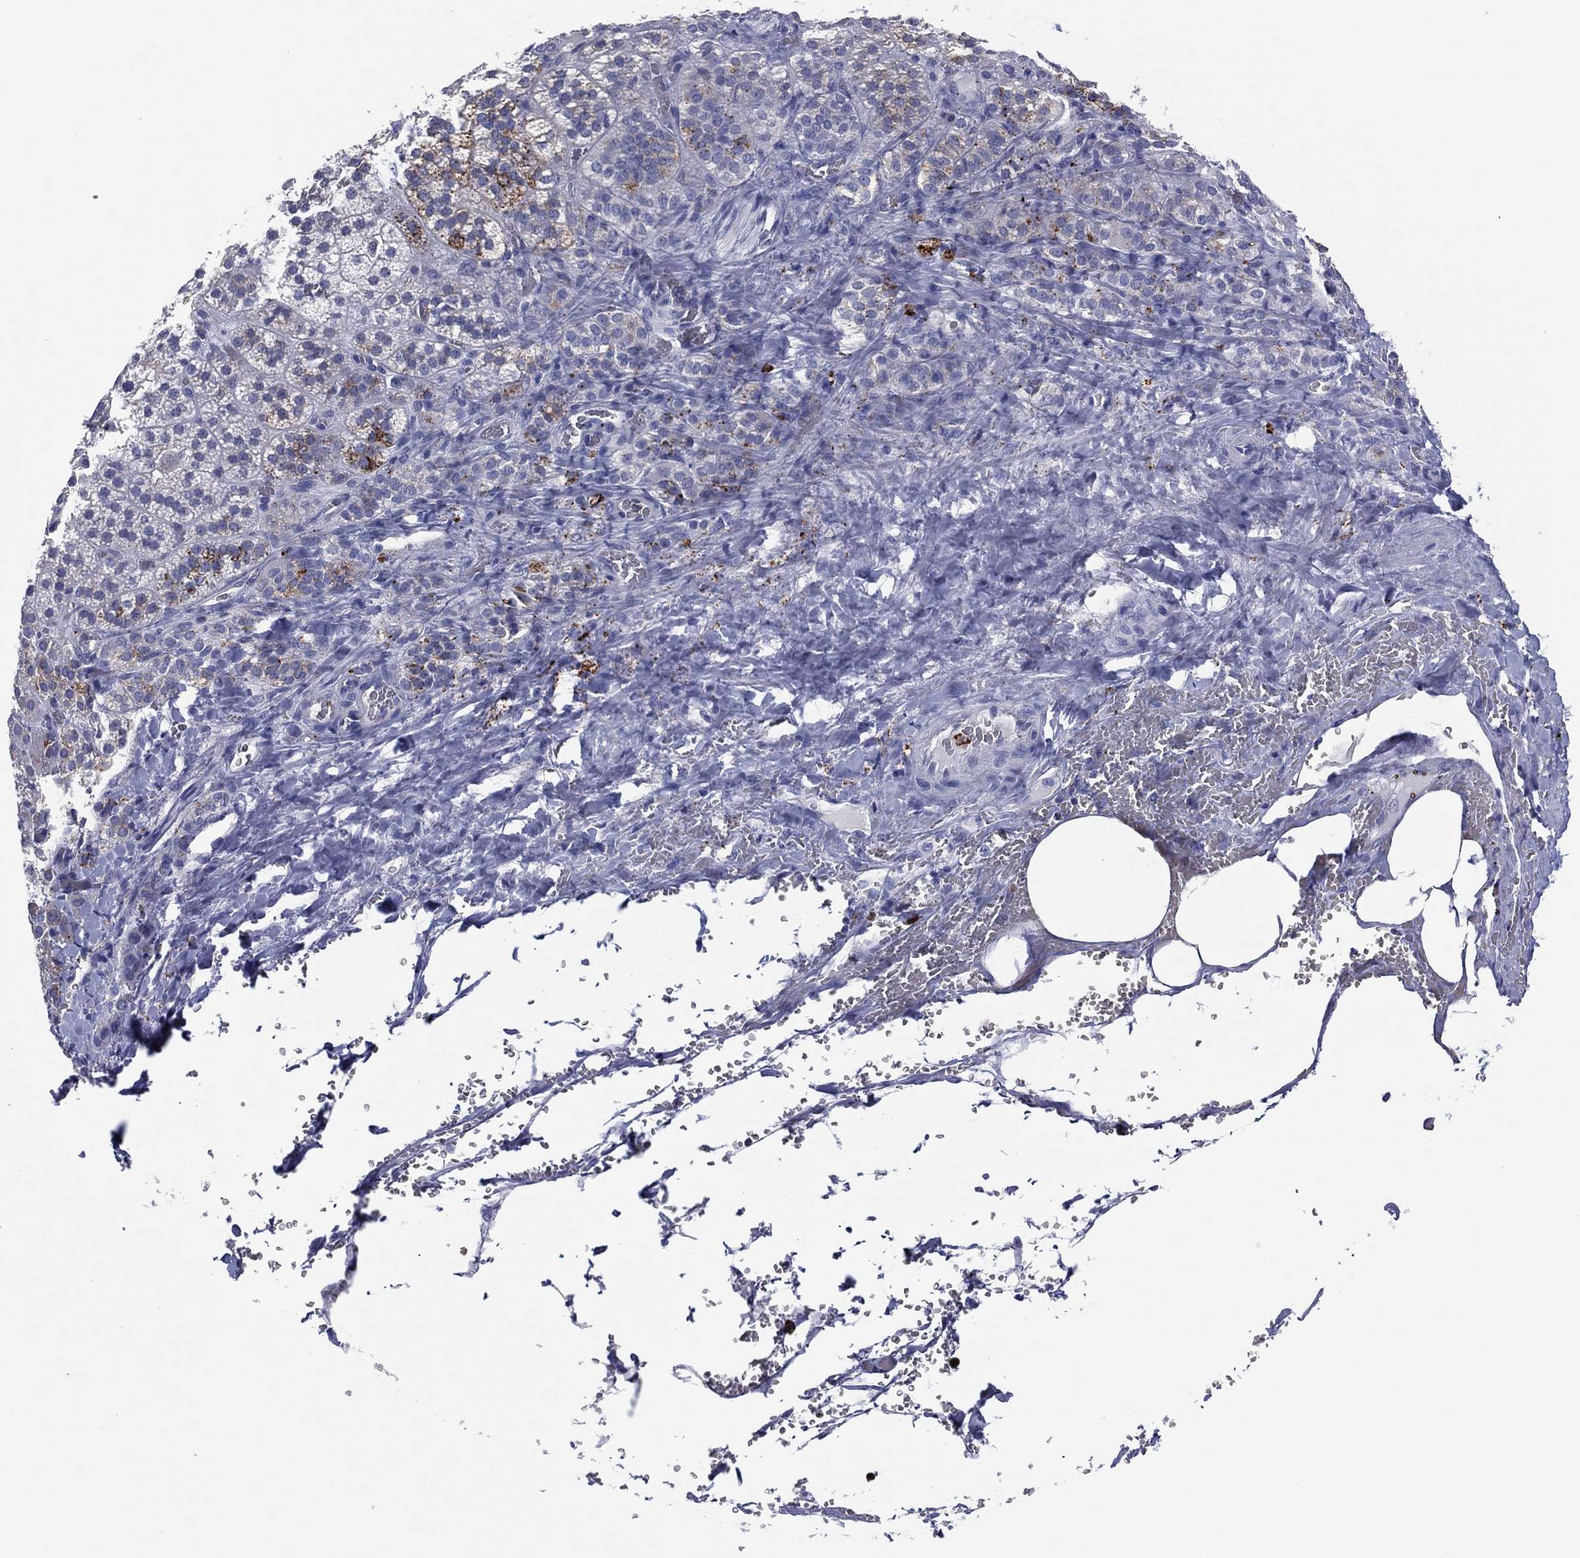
{"staining": {"intensity": "moderate", "quantity": "<25%", "location": "cytoplasmic/membranous"}, "tissue": "adrenal gland", "cell_type": "Glandular cells", "image_type": "normal", "snomed": [{"axis": "morphology", "description": "Normal tissue, NOS"}, {"axis": "topography", "description": "Adrenal gland"}], "caption": "A histopathology image of human adrenal gland stained for a protein displays moderate cytoplasmic/membranous brown staining in glandular cells. (Stains: DAB in brown, nuclei in blue, Microscopy: brightfield microscopy at high magnification).", "gene": "PLAC8", "patient": {"sex": "male", "age": 57}}